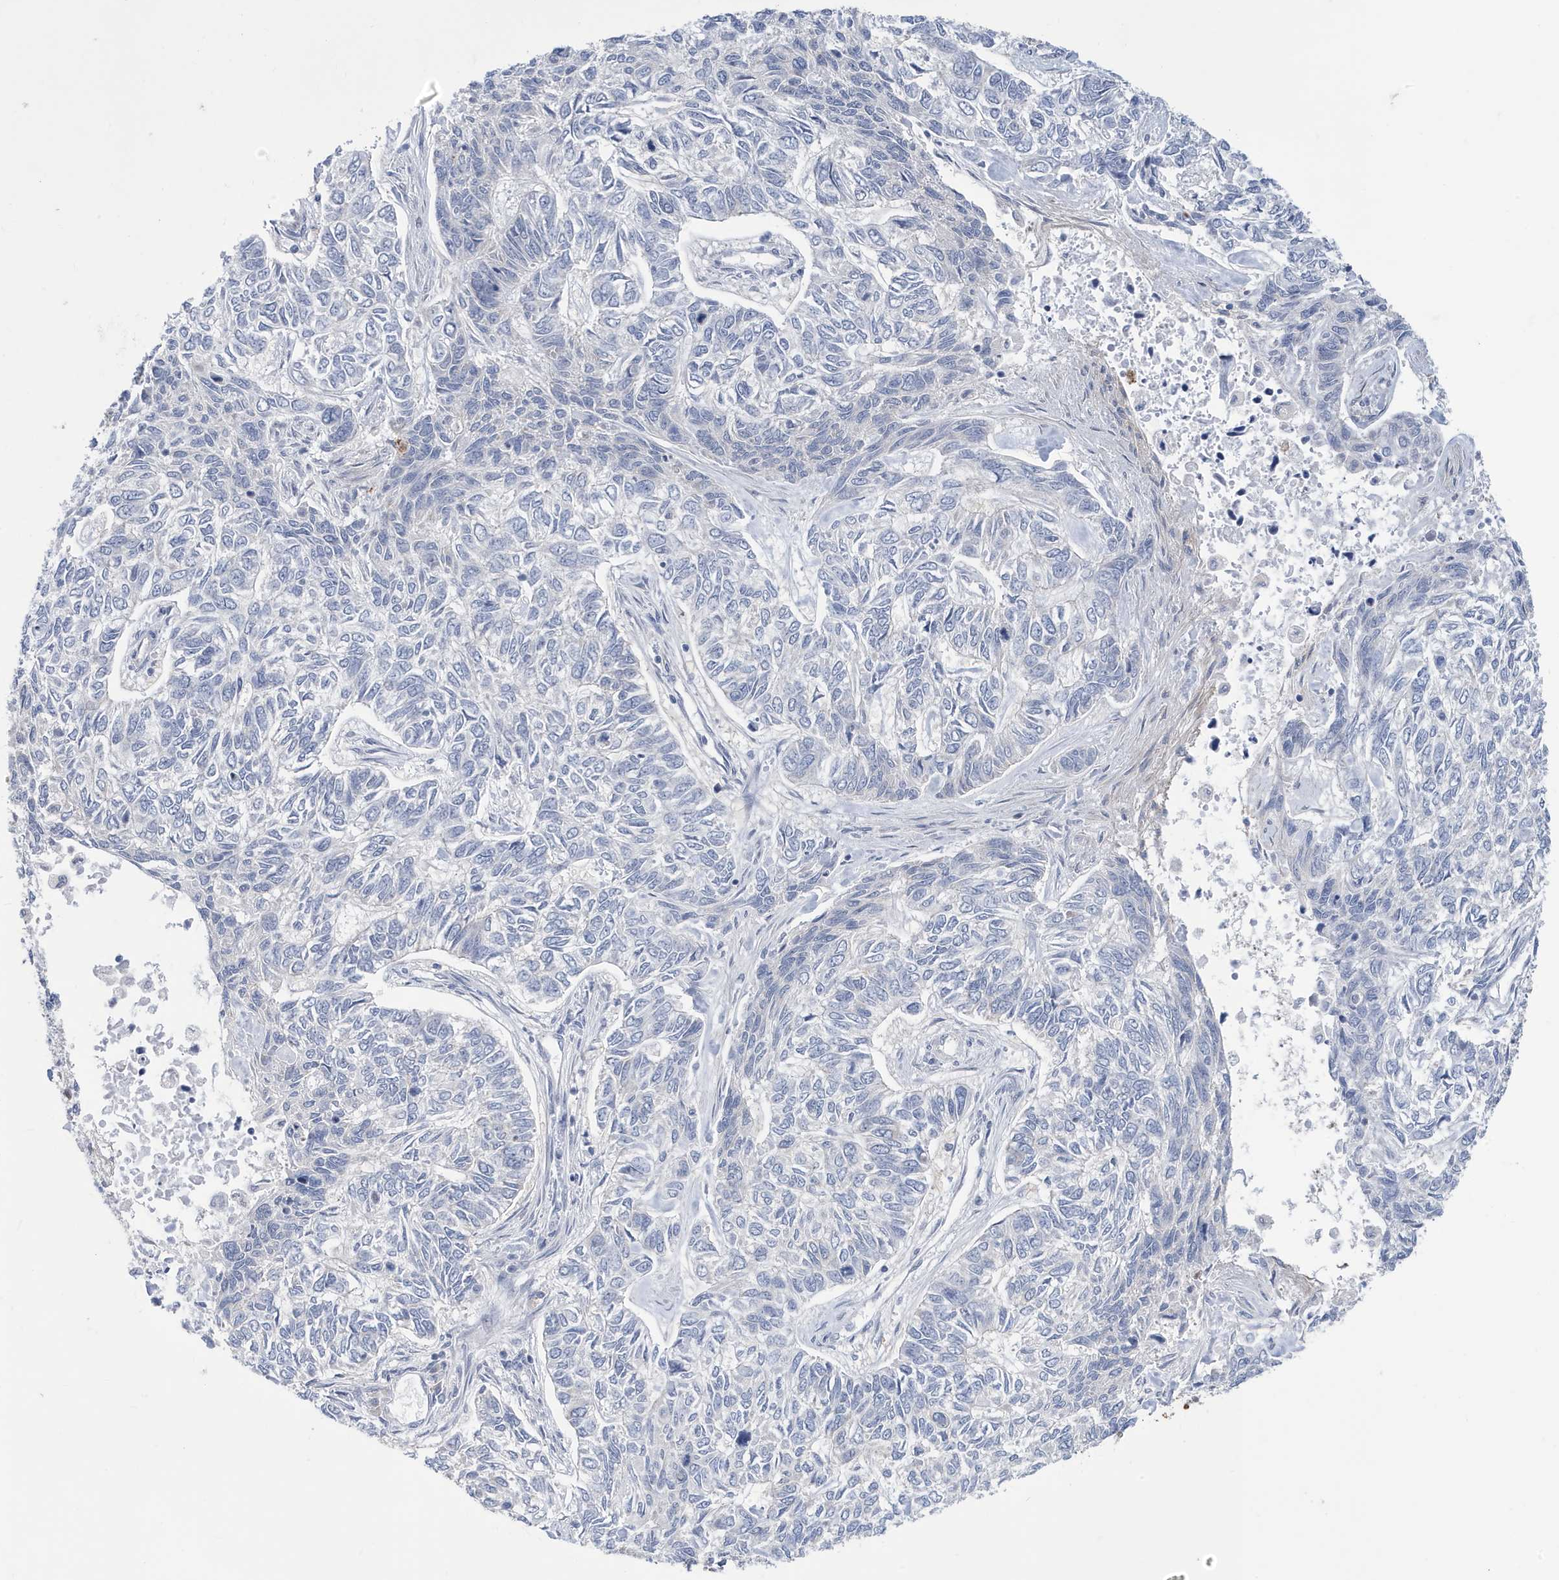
{"staining": {"intensity": "negative", "quantity": "none", "location": "none"}, "tissue": "skin cancer", "cell_type": "Tumor cells", "image_type": "cancer", "snomed": [{"axis": "morphology", "description": "Basal cell carcinoma"}, {"axis": "topography", "description": "Skin"}], "caption": "High power microscopy histopathology image of an immunohistochemistry (IHC) image of skin cancer, revealing no significant expression in tumor cells. Nuclei are stained in blue.", "gene": "ZNF654", "patient": {"sex": "female", "age": 65}}